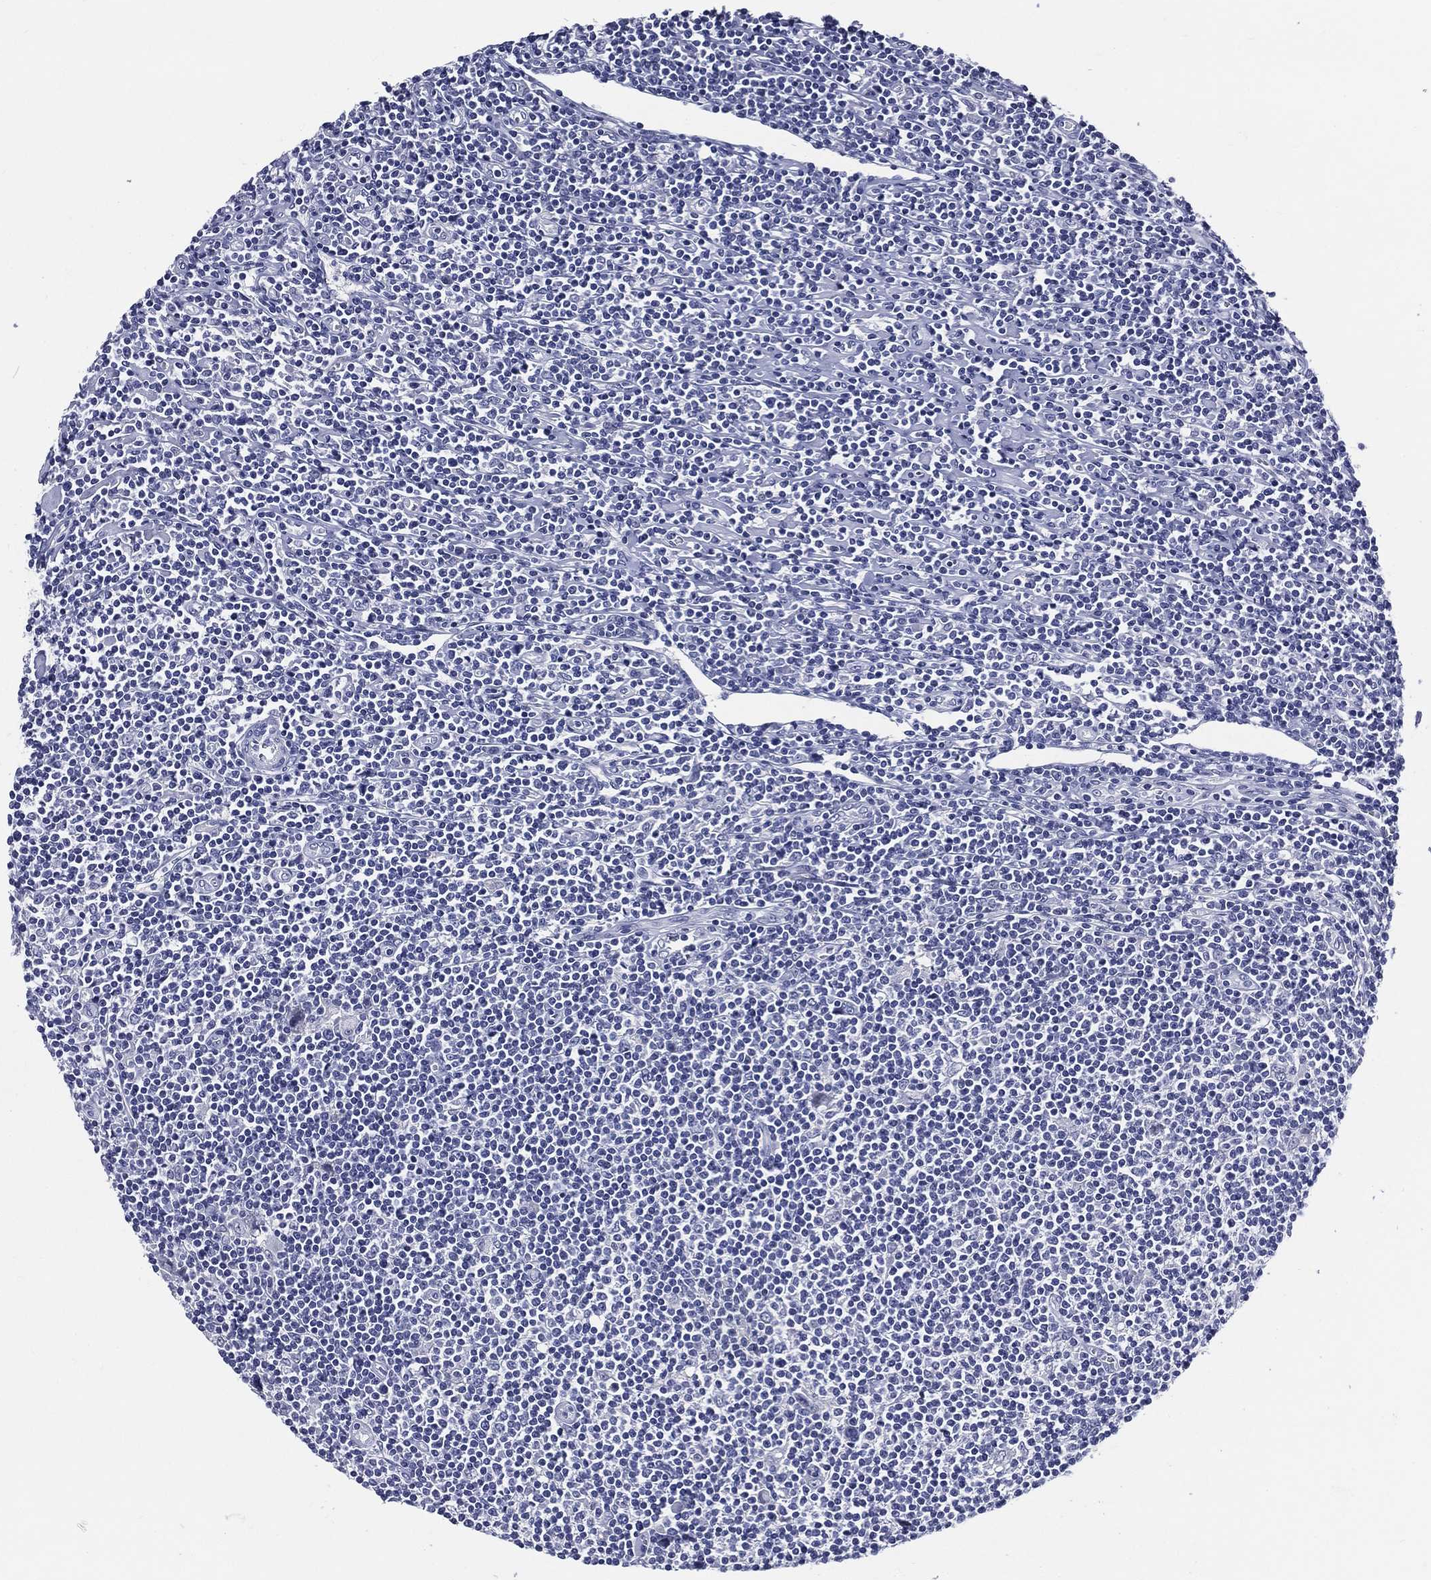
{"staining": {"intensity": "negative", "quantity": "none", "location": "none"}, "tissue": "lymphoma", "cell_type": "Tumor cells", "image_type": "cancer", "snomed": [{"axis": "morphology", "description": "Hodgkin's disease, NOS"}, {"axis": "topography", "description": "Lymph node"}], "caption": "High power microscopy image of an immunohistochemistry (IHC) photomicrograph of lymphoma, revealing no significant expression in tumor cells. (DAB (3,3'-diaminobenzidine) immunohistochemistry visualized using brightfield microscopy, high magnification).", "gene": "ACE2", "patient": {"sex": "male", "age": 40}}